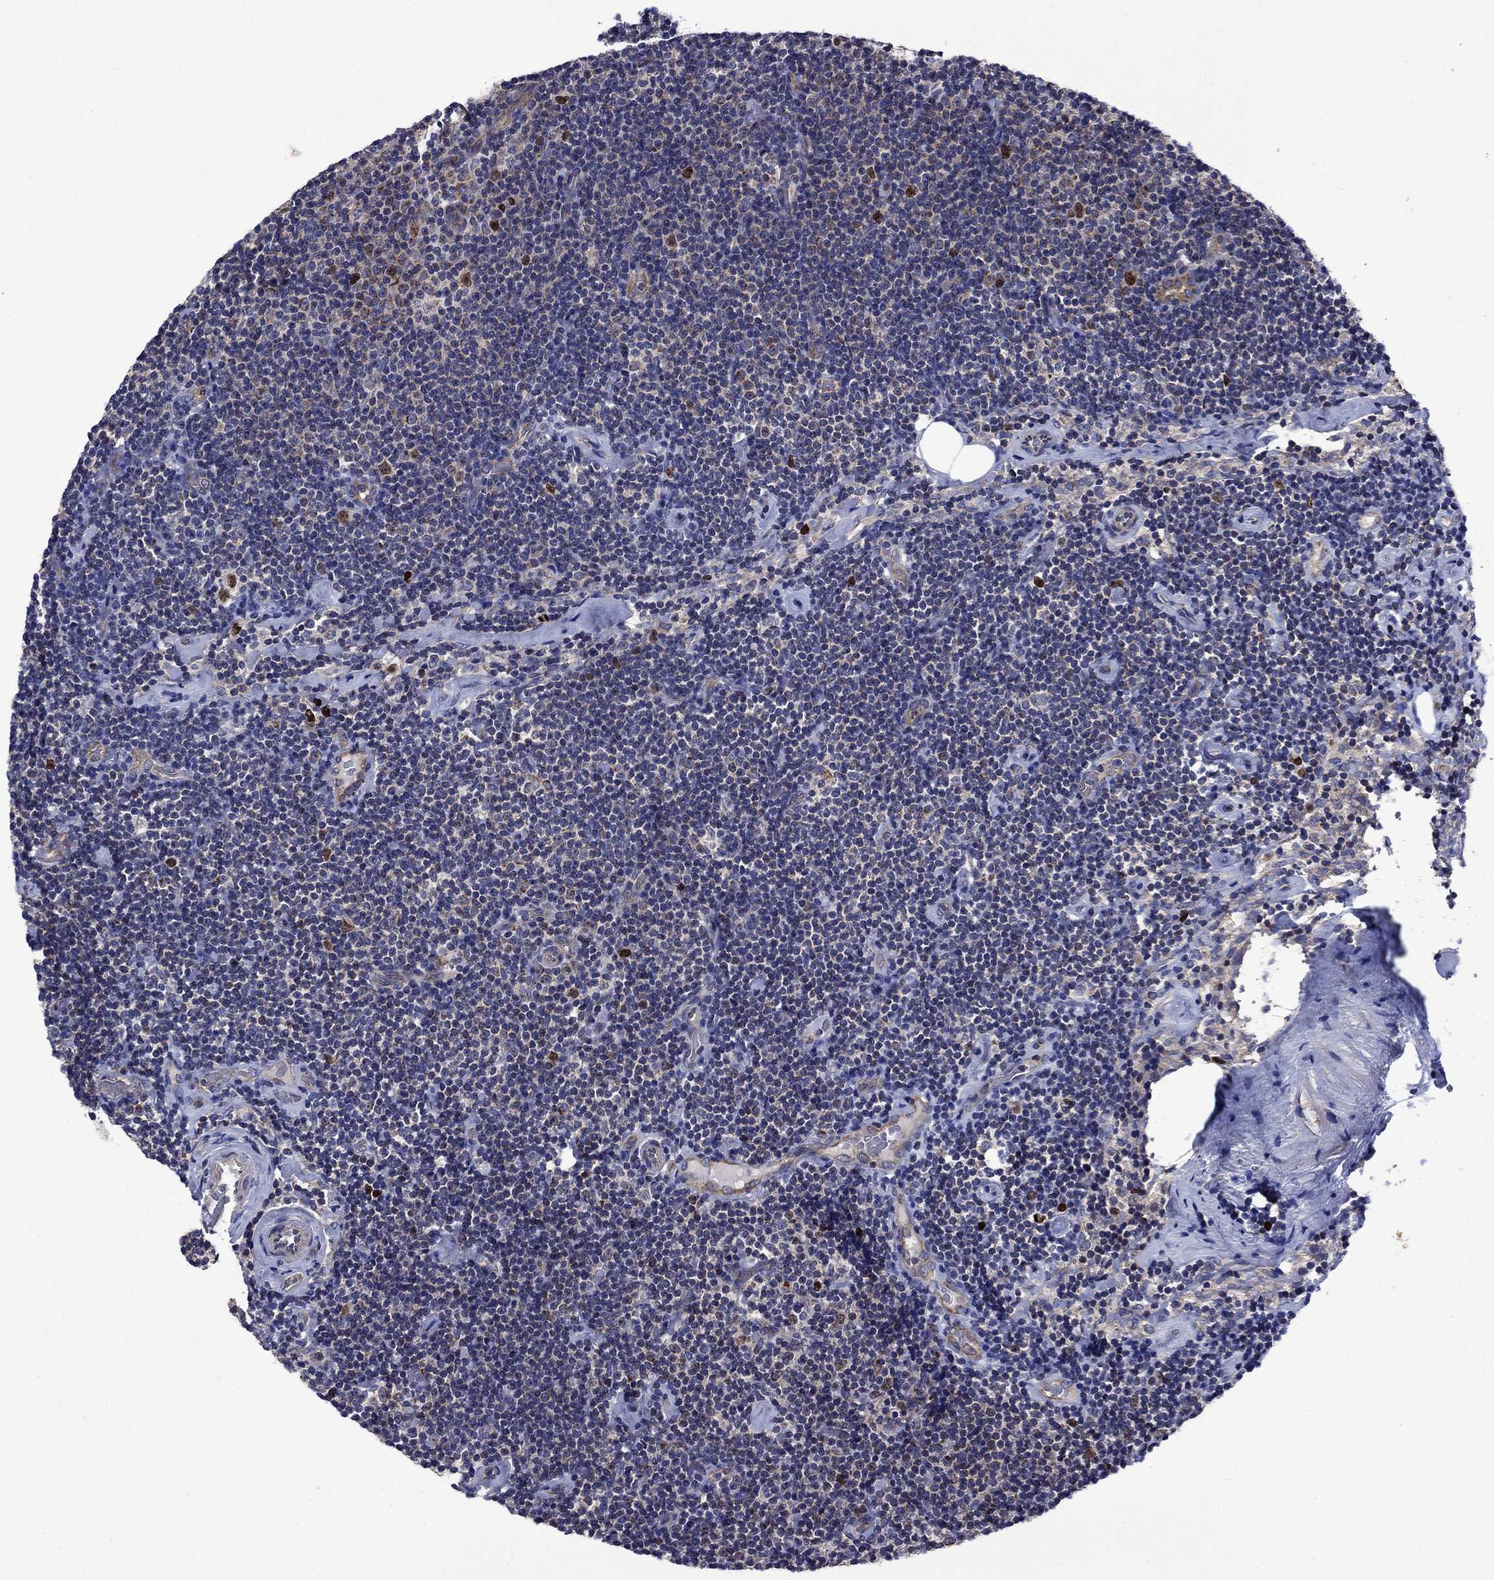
{"staining": {"intensity": "moderate", "quantity": "<25%", "location": "nuclear"}, "tissue": "lymphoma", "cell_type": "Tumor cells", "image_type": "cancer", "snomed": [{"axis": "morphology", "description": "Malignant lymphoma, non-Hodgkin's type, Low grade"}, {"axis": "topography", "description": "Lymph node"}], "caption": "The photomicrograph demonstrates staining of lymphoma, revealing moderate nuclear protein expression (brown color) within tumor cells.", "gene": "KIF22", "patient": {"sex": "male", "age": 81}}